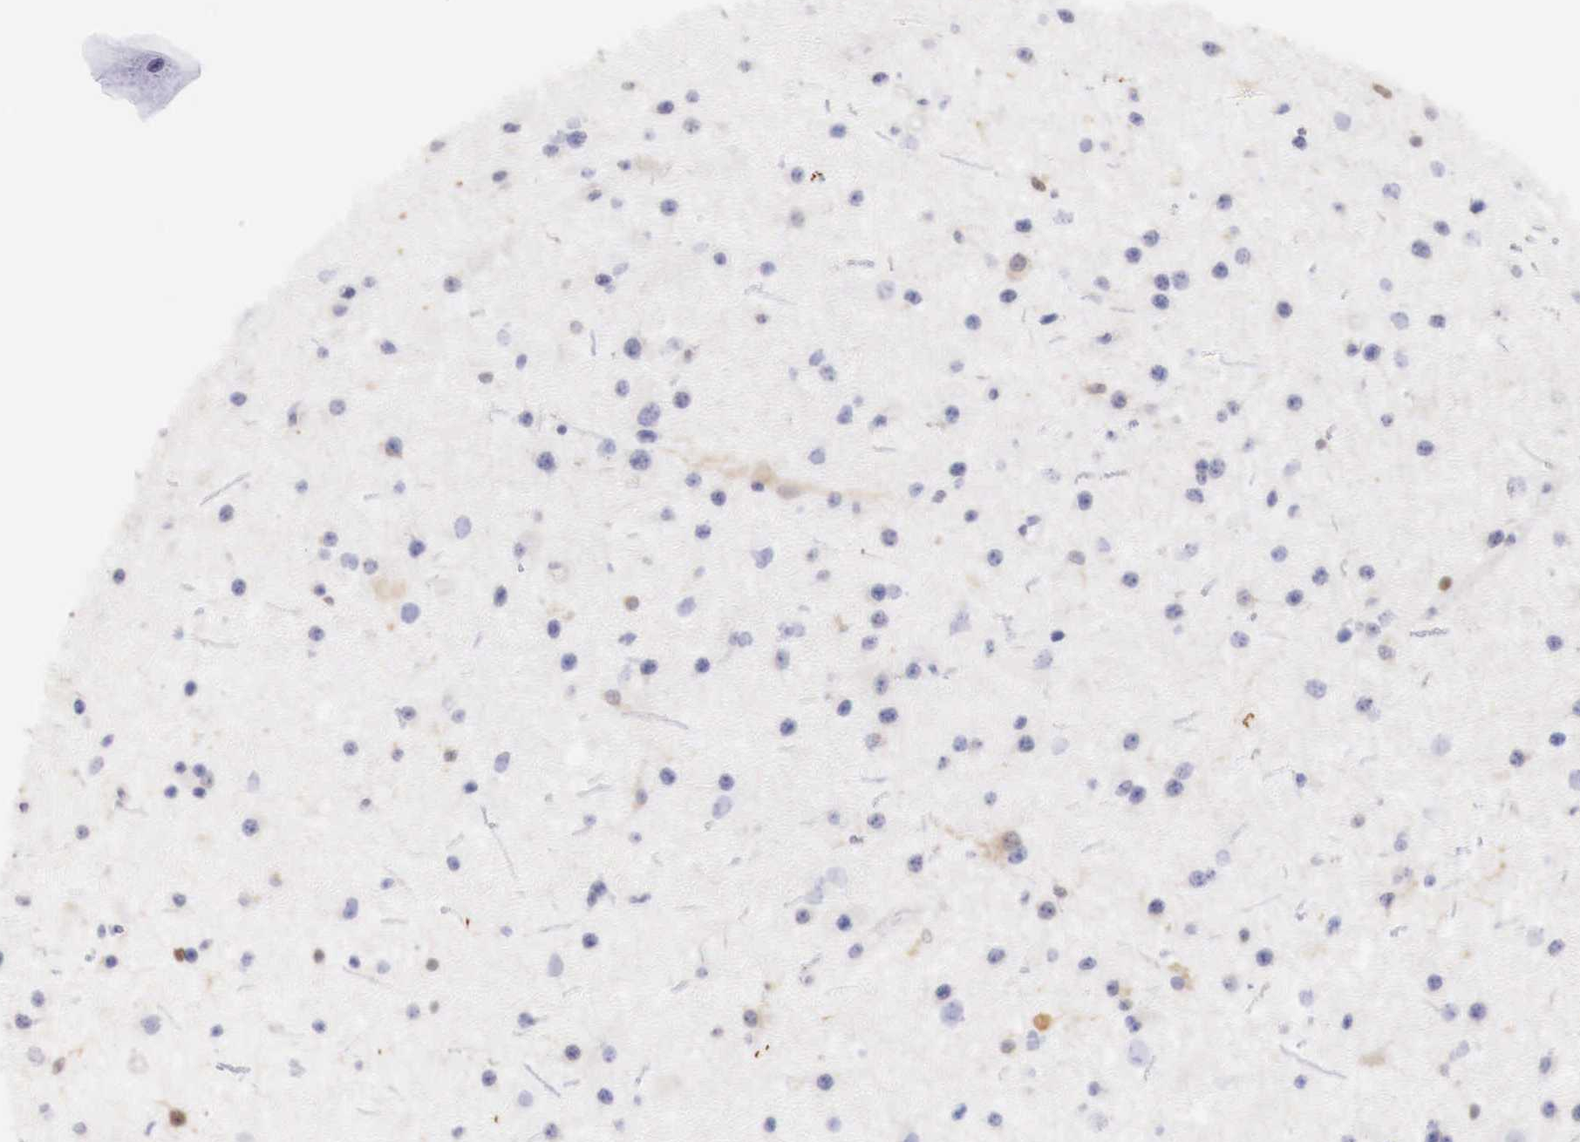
{"staining": {"intensity": "negative", "quantity": "none", "location": "none"}, "tissue": "glioma", "cell_type": "Tumor cells", "image_type": "cancer", "snomed": [{"axis": "morphology", "description": "Glioma, malignant, Low grade"}, {"axis": "topography", "description": "Brain"}], "caption": "Glioma stained for a protein using immunohistochemistry exhibits no staining tumor cells.", "gene": "RENBP", "patient": {"sex": "female", "age": 46}}